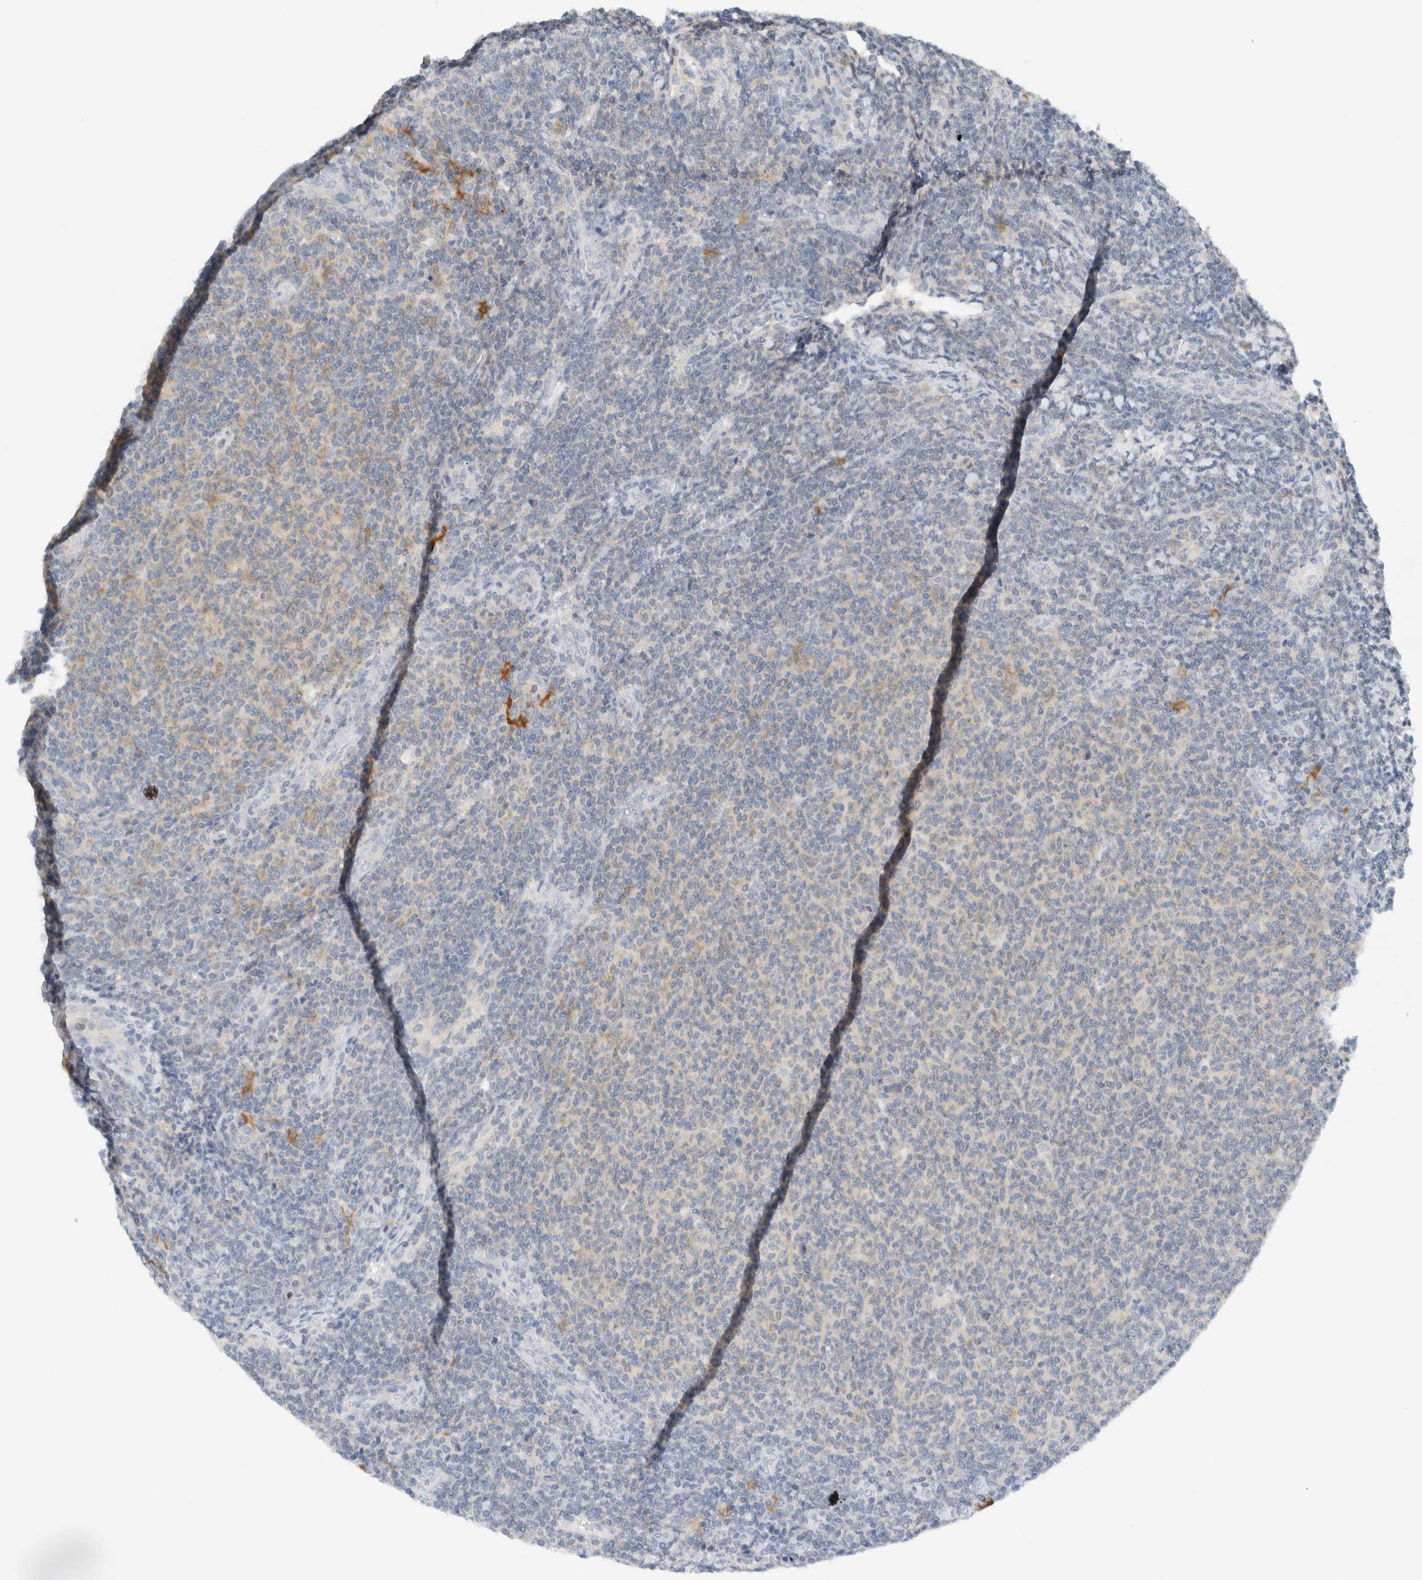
{"staining": {"intensity": "negative", "quantity": "none", "location": "none"}, "tissue": "lymphoma", "cell_type": "Tumor cells", "image_type": "cancer", "snomed": [{"axis": "morphology", "description": "Malignant lymphoma, non-Hodgkin's type, Low grade"}, {"axis": "topography", "description": "Lymph node"}], "caption": "There is no significant positivity in tumor cells of lymphoma. (Stains: DAB (3,3'-diaminobenzidine) IHC with hematoxylin counter stain, Microscopy: brightfield microscopy at high magnification).", "gene": "NDE1", "patient": {"sex": "male", "age": 66}}